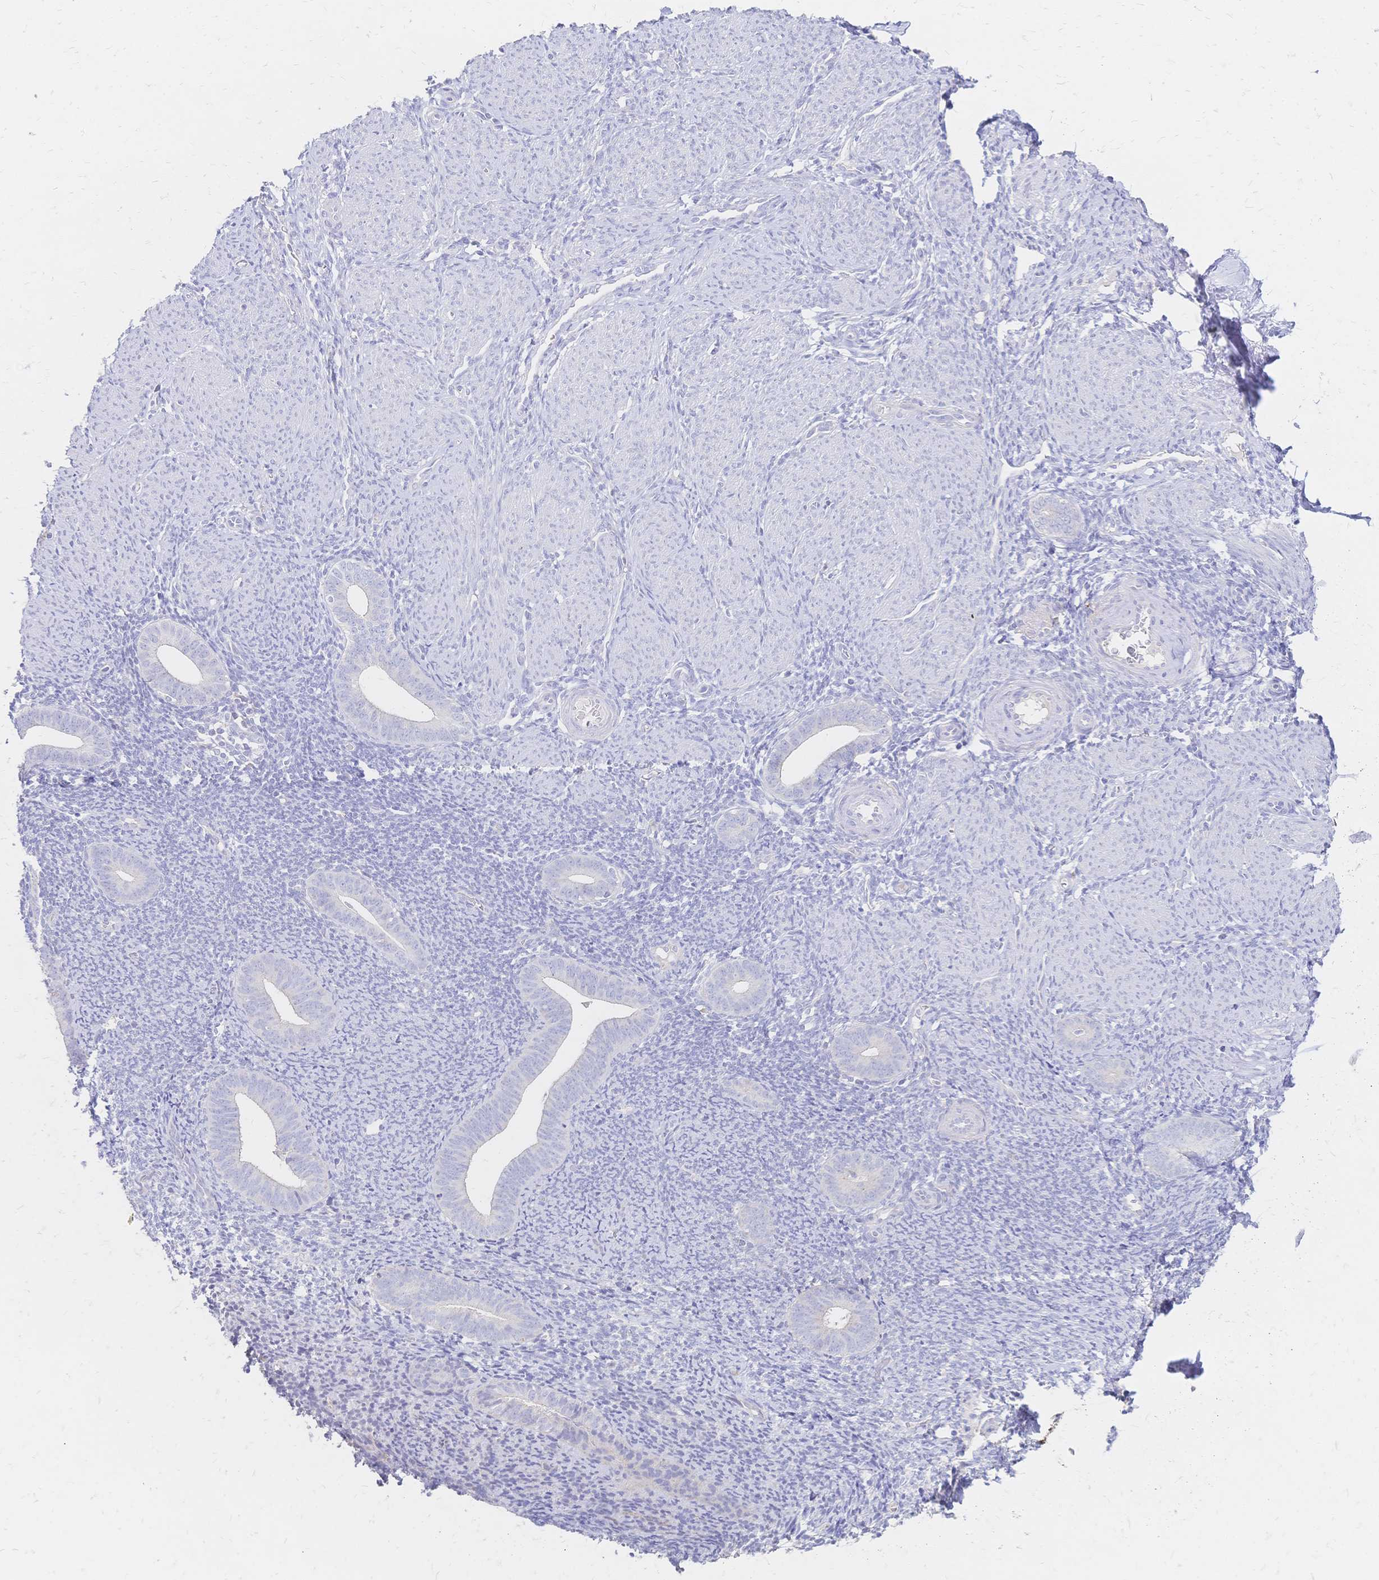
{"staining": {"intensity": "negative", "quantity": "none", "location": "none"}, "tissue": "endometrium", "cell_type": "Cells in endometrial stroma", "image_type": "normal", "snomed": [{"axis": "morphology", "description": "Normal tissue, NOS"}, {"axis": "topography", "description": "Endometrium"}], "caption": "Immunohistochemical staining of benign endometrium reveals no significant positivity in cells in endometrial stroma. (Stains: DAB IHC with hematoxylin counter stain, Microscopy: brightfield microscopy at high magnification).", "gene": "VWC2L", "patient": {"sex": "female", "age": 39}}